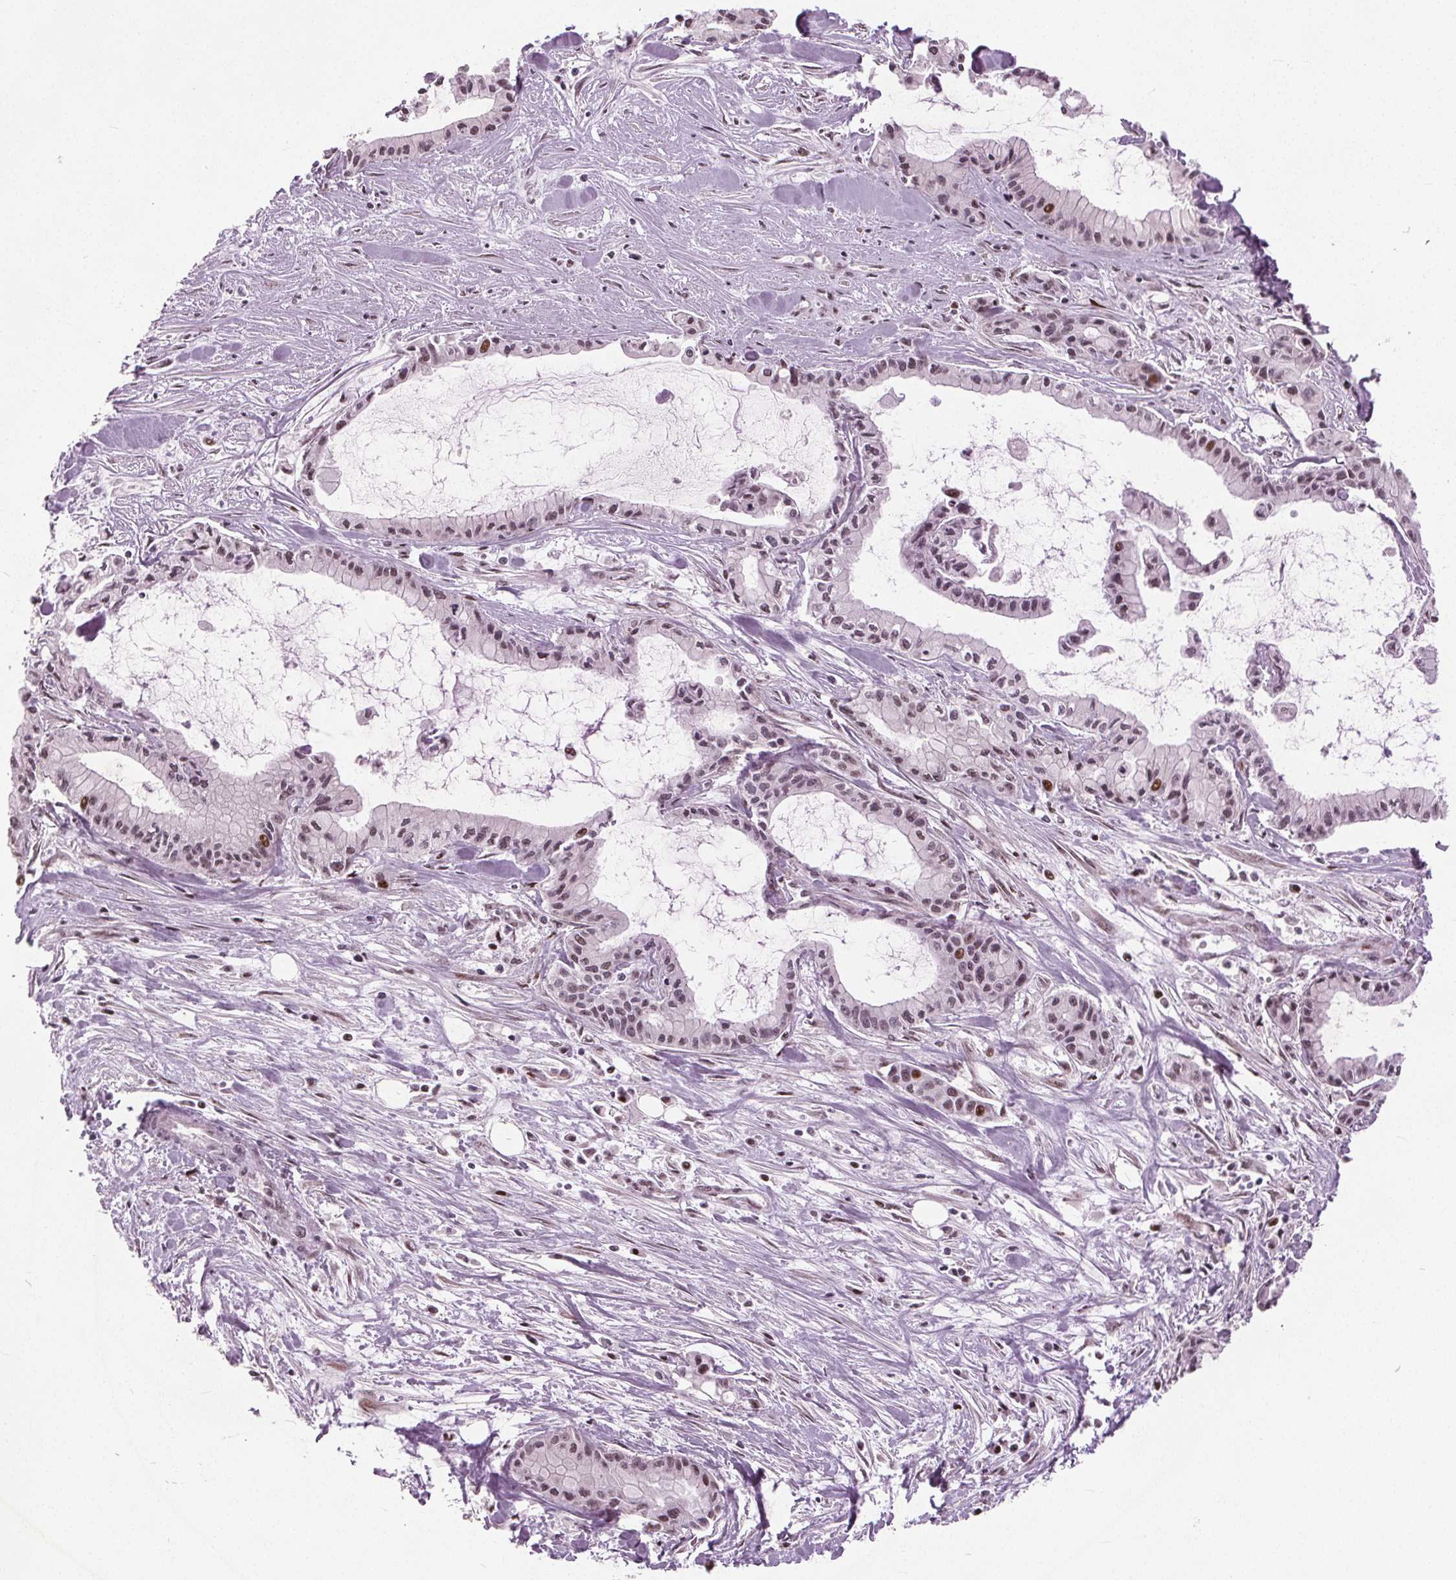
{"staining": {"intensity": "moderate", "quantity": ">75%", "location": "nuclear"}, "tissue": "pancreatic cancer", "cell_type": "Tumor cells", "image_type": "cancer", "snomed": [{"axis": "morphology", "description": "Adenocarcinoma, NOS"}, {"axis": "topography", "description": "Pancreas"}], "caption": "Pancreatic cancer (adenocarcinoma) tissue shows moderate nuclear staining in about >75% of tumor cells, visualized by immunohistochemistry. The protein is stained brown, and the nuclei are stained in blue (DAB (3,3'-diaminobenzidine) IHC with brightfield microscopy, high magnification).", "gene": "TTC34", "patient": {"sex": "male", "age": 48}}